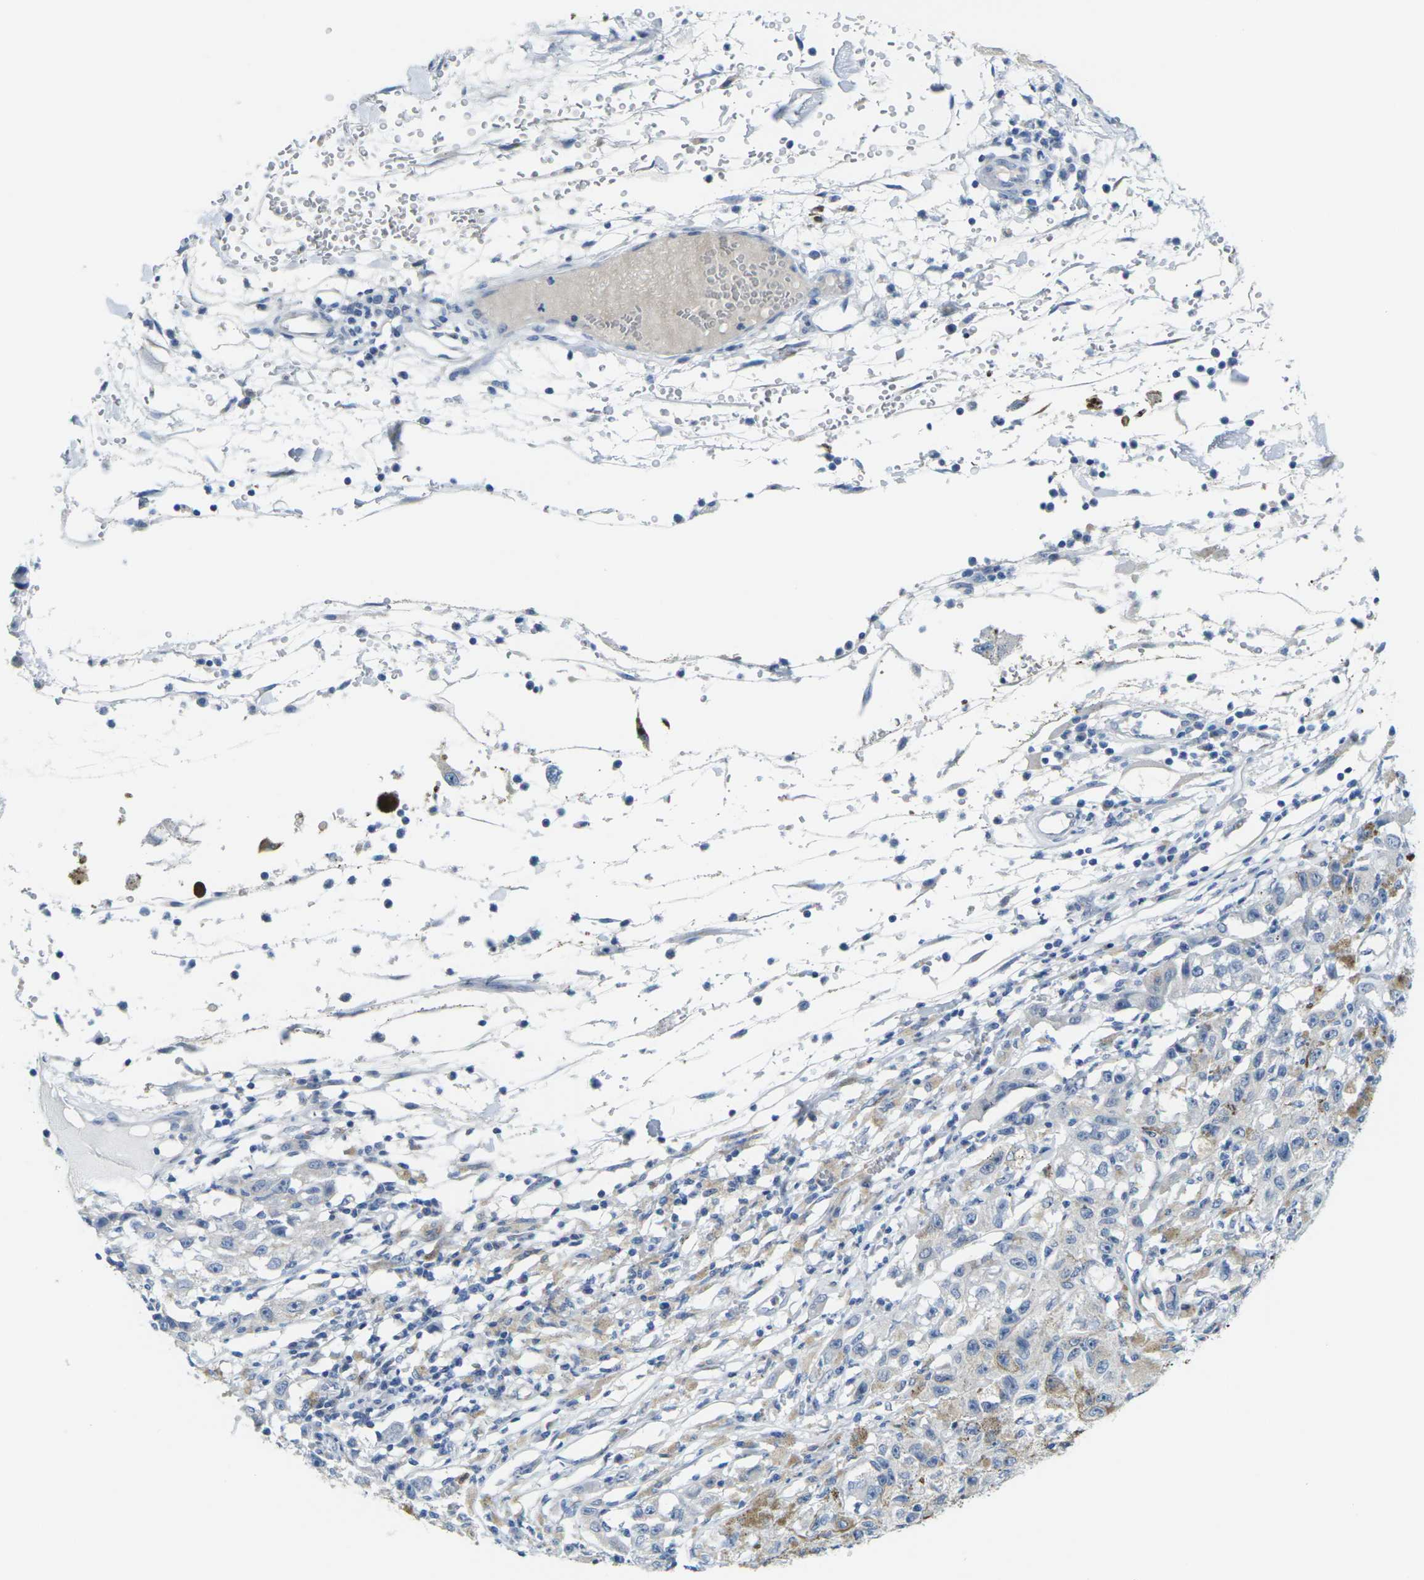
{"staining": {"intensity": "negative", "quantity": "none", "location": "none"}, "tissue": "melanoma", "cell_type": "Tumor cells", "image_type": "cancer", "snomed": [{"axis": "morphology", "description": "Malignant melanoma in situ"}, {"axis": "morphology", "description": "Malignant melanoma, NOS"}, {"axis": "topography", "description": "Skin"}], "caption": "DAB (3,3'-diaminobenzidine) immunohistochemical staining of melanoma reveals no significant staining in tumor cells.", "gene": "CRK", "patient": {"sex": "female", "age": 88}}